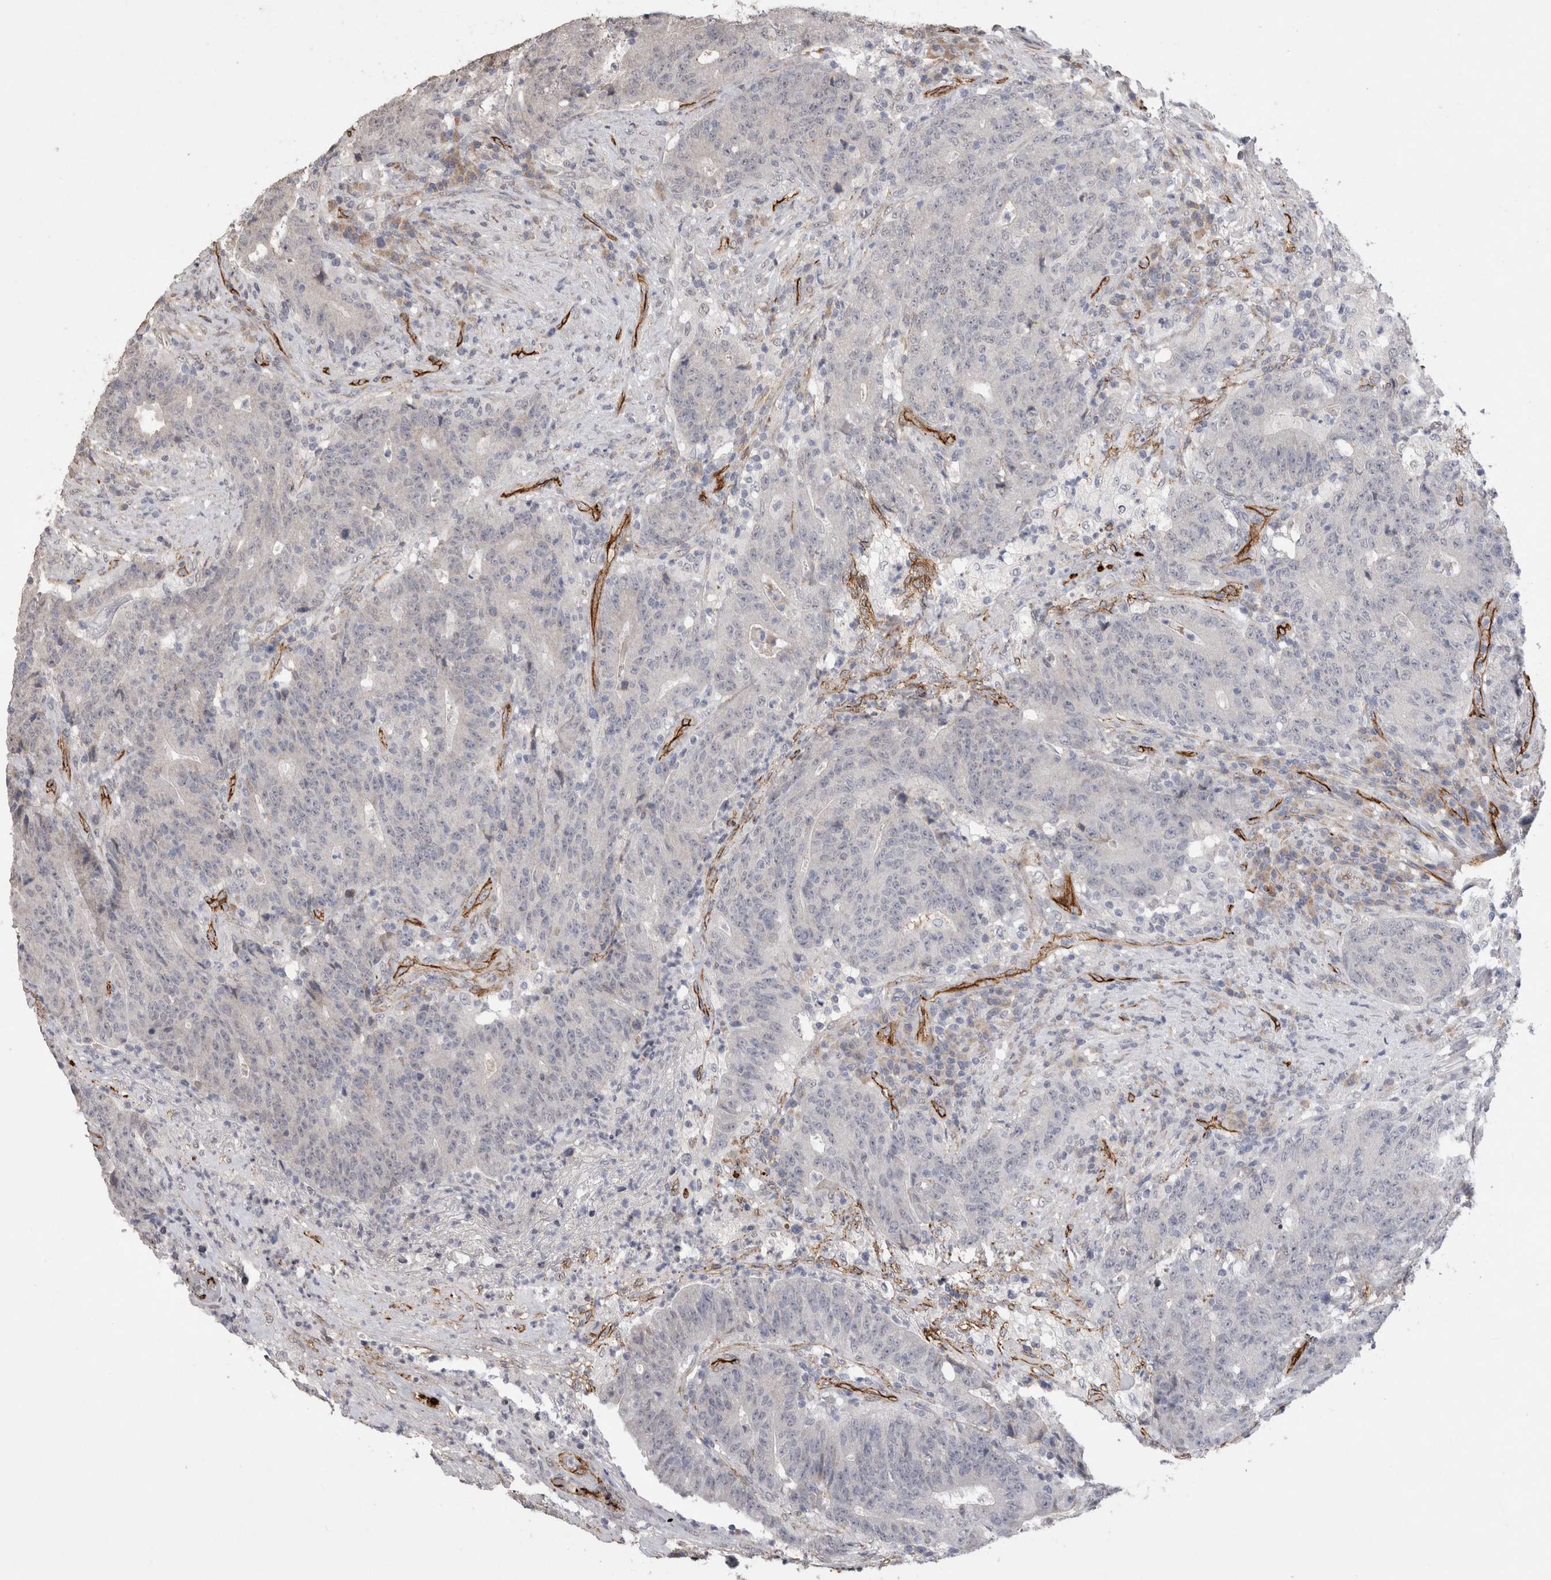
{"staining": {"intensity": "negative", "quantity": "none", "location": "none"}, "tissue": "colorectal cancer", "cell_type": "Tumor cells", "image_type": "cancer", "snomed": [{"axis": "morphology", "description": "Normal tissue, NOS"}, {"axis": "morphology", "description": "Adenocarcinoma, NOS"}, {"axis": "topography", "description": "Colon"}], "caption": "Immunohistochemistry (IHC) of colorectal cancer exhibits no positivity in tumor cells. (Stains: DAB (3,3'-diaminobenzidine) immunohistochemistry with hematoxylin counter stain, Microscopy: brightfield microscopy at high magnification).", "gene": "CDH13", "patient": {"sex": "female", "age": 75}}